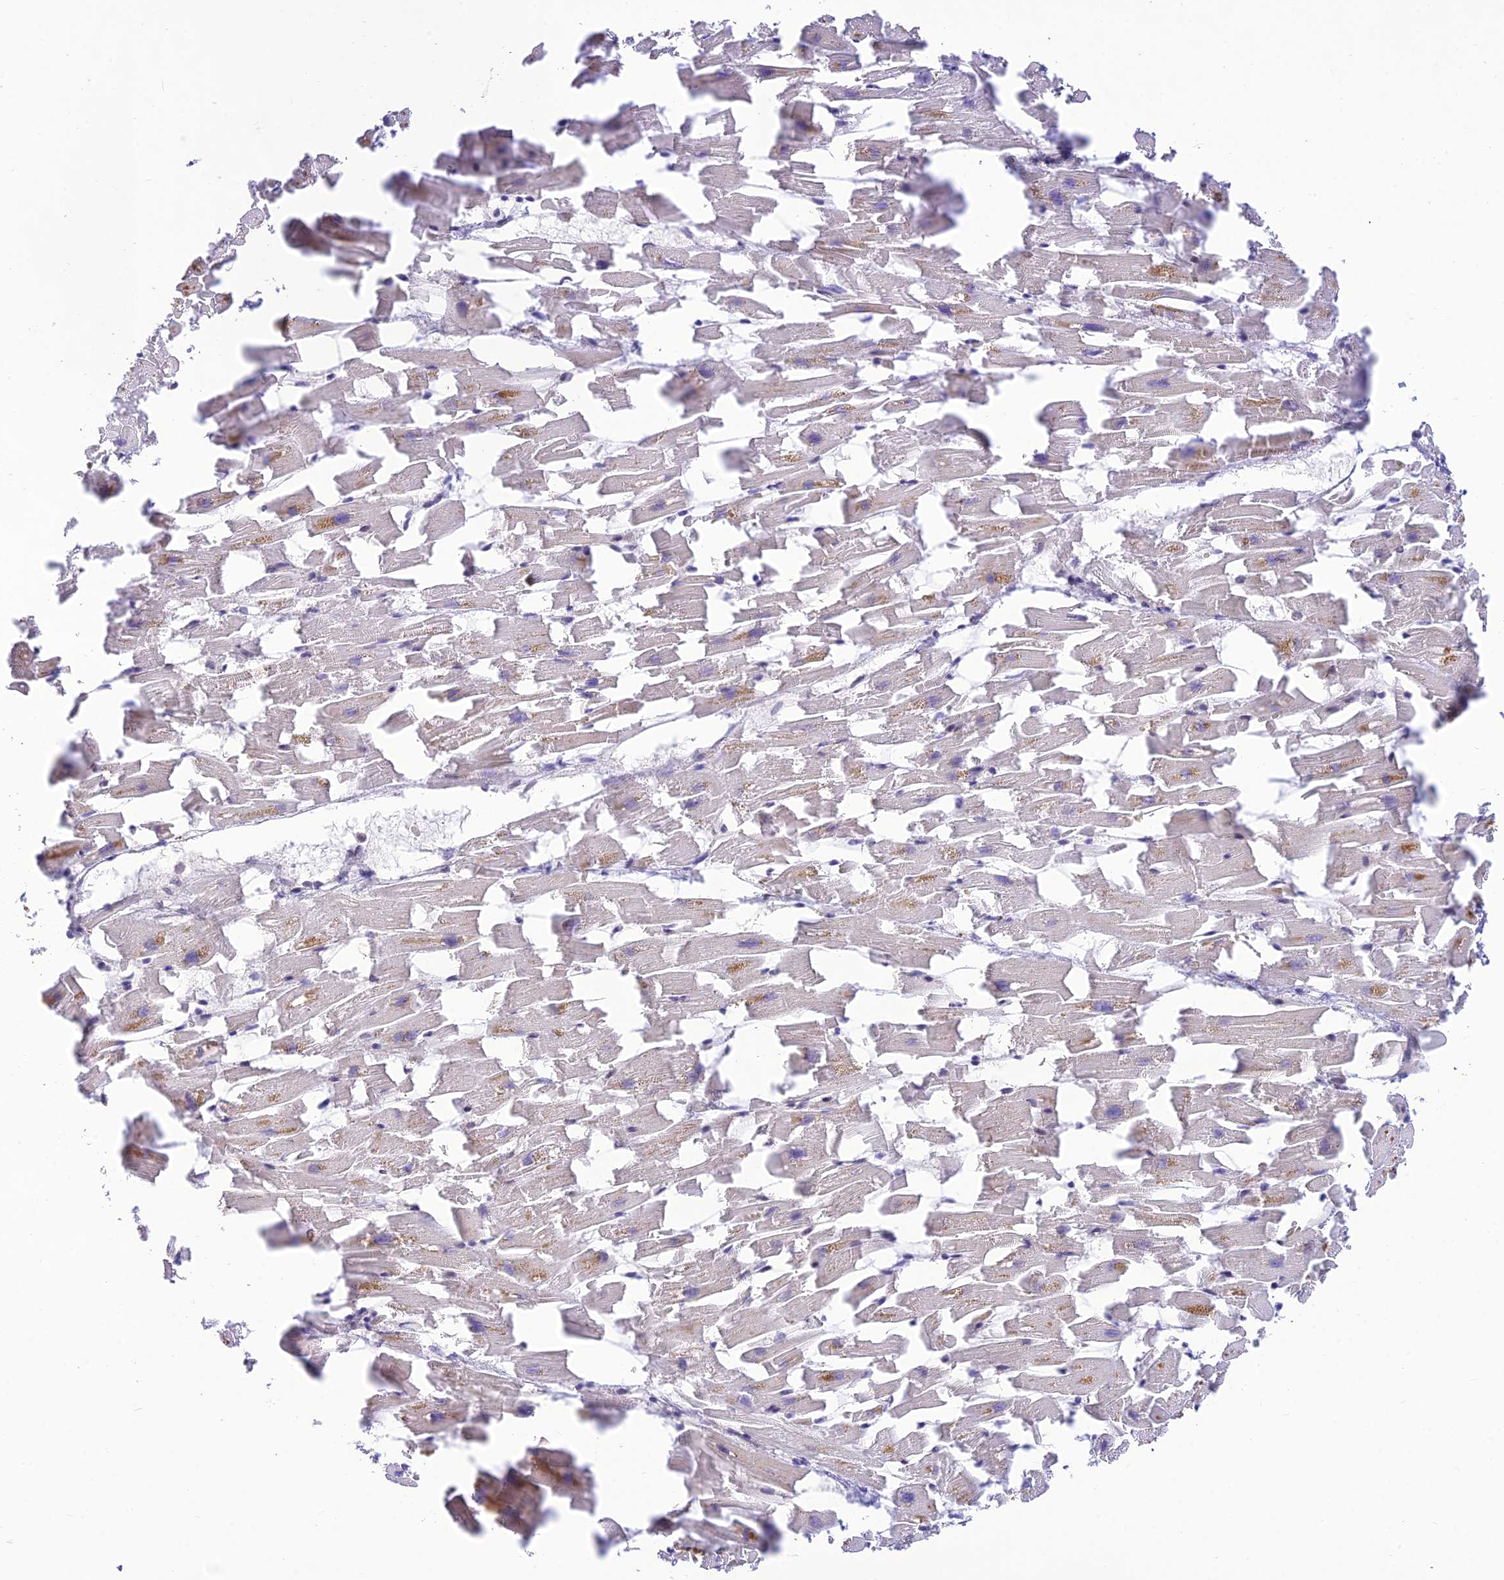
{"staining": {"intensity": "moderate", "quantity": "25%-75%", "location": "cytoplasmic/membranous"}, "tissue": "heart muscle", "cell_type": "Cardiomyocytes", "image_type": "normal", "snomed": [{"axis": "morphology", "description": "Normal tissue, NOS"}, {"axis": "topography", "description": "Heart"}], "caption": "Protein expression analysis of benign human heart muscle reveals moderate cytoplasmic/membranous expression in approximately 25%-75% of cardiomyocytes. The staining is performed using DAB brown chromogen to label protein expression. The nuclei are counter-stained blue using hematoxylin.", "gene": "MICOS13", "patient": {"sex": "female", "age": 64}}